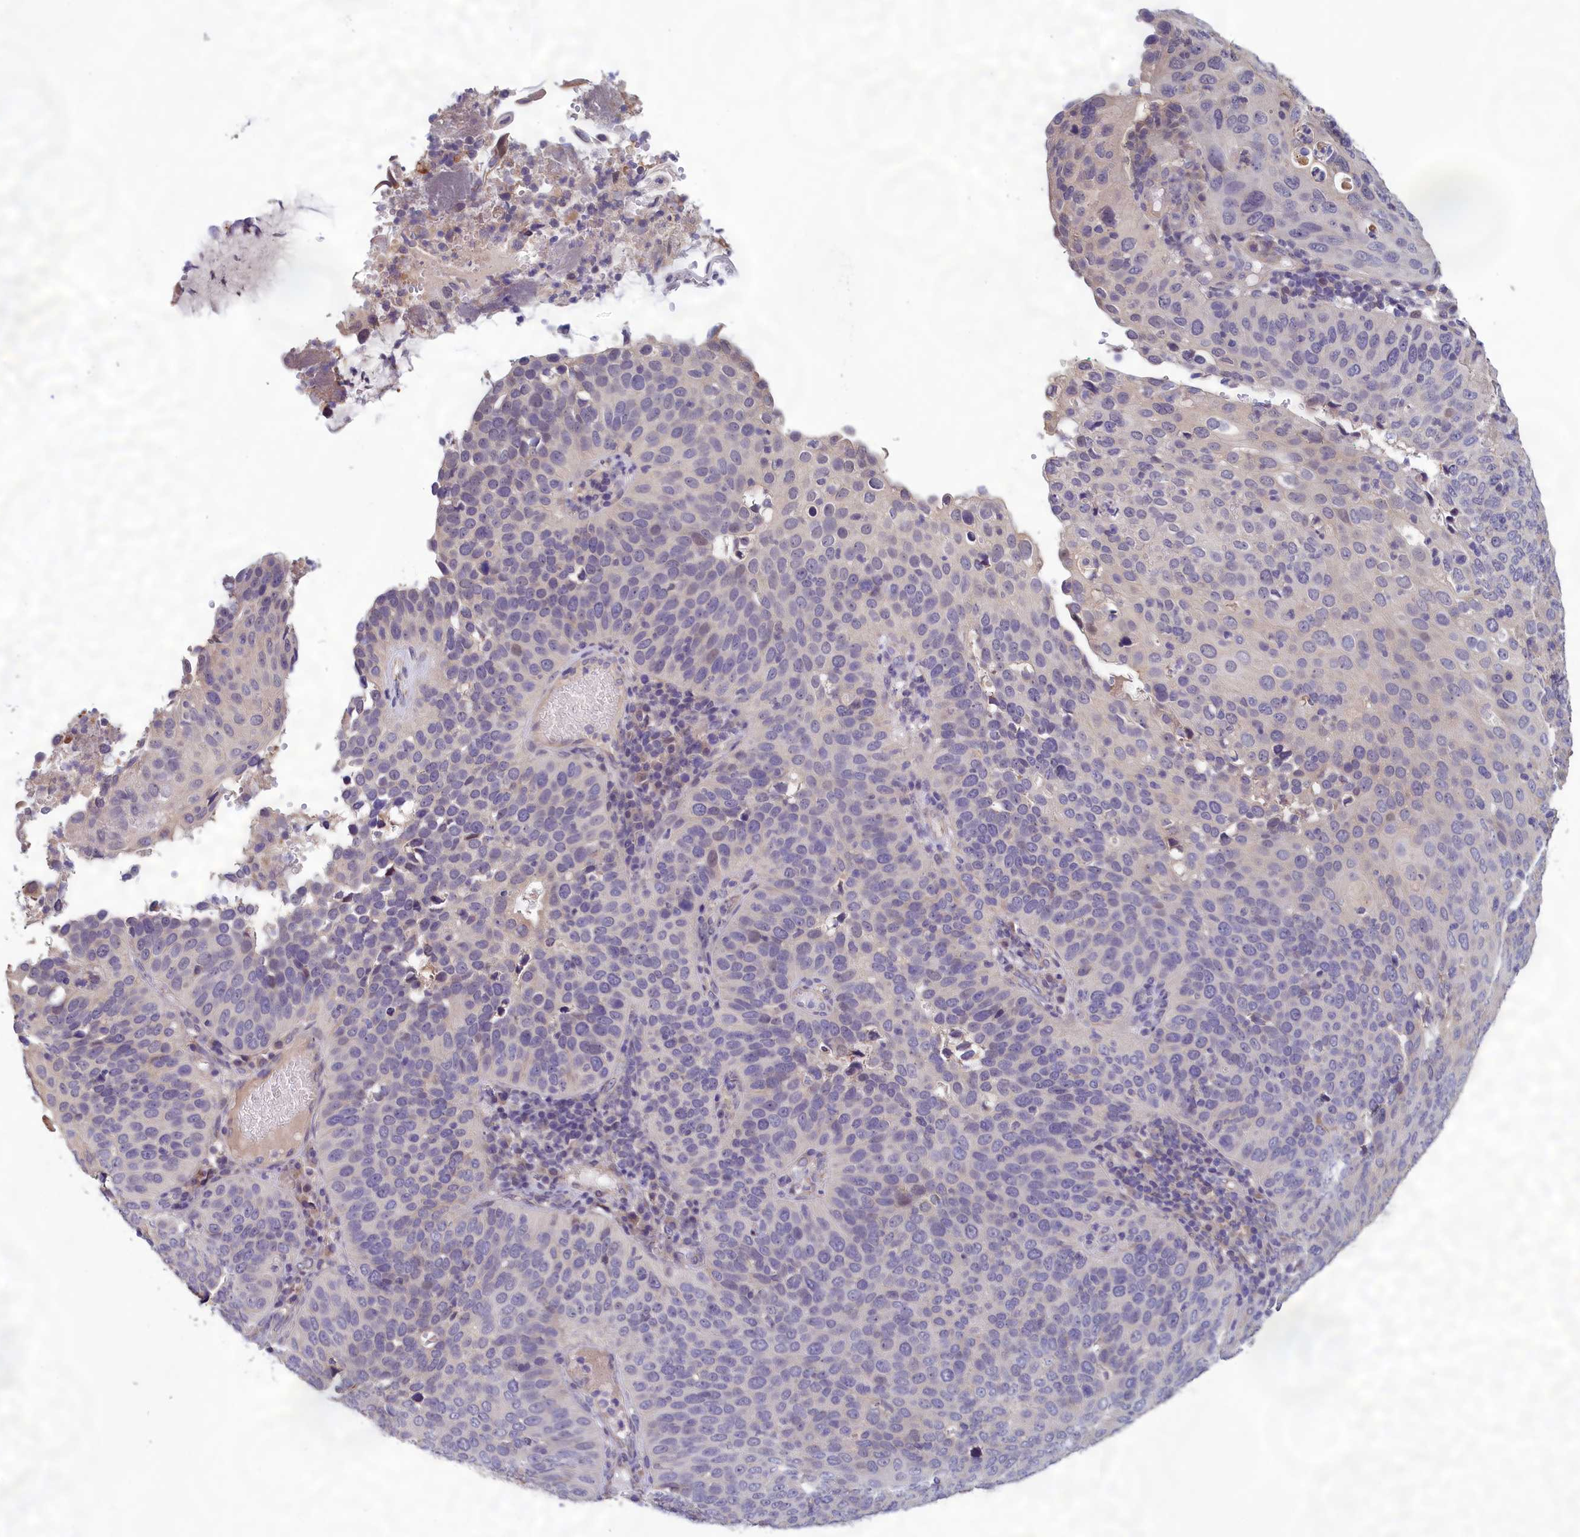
{"staining": {"intensity": "negative", "quantity": "none", "location": "none"}, "tissue": "cervical cancer", "cell_type": "Tumor cells", "image_type": "cancer", "snomed": [{"axis": "morphology", "description": "Squamous cell carcinoma, NOS"}, {"axis": "topography", "description": "Cervix"}], "caption": "Photomicrograph shows no significant protein expression in tumor cells of cervical squamous cell carcinoma.", "gene": "HECA", "patient": {"sex": "female", "age": 36}}